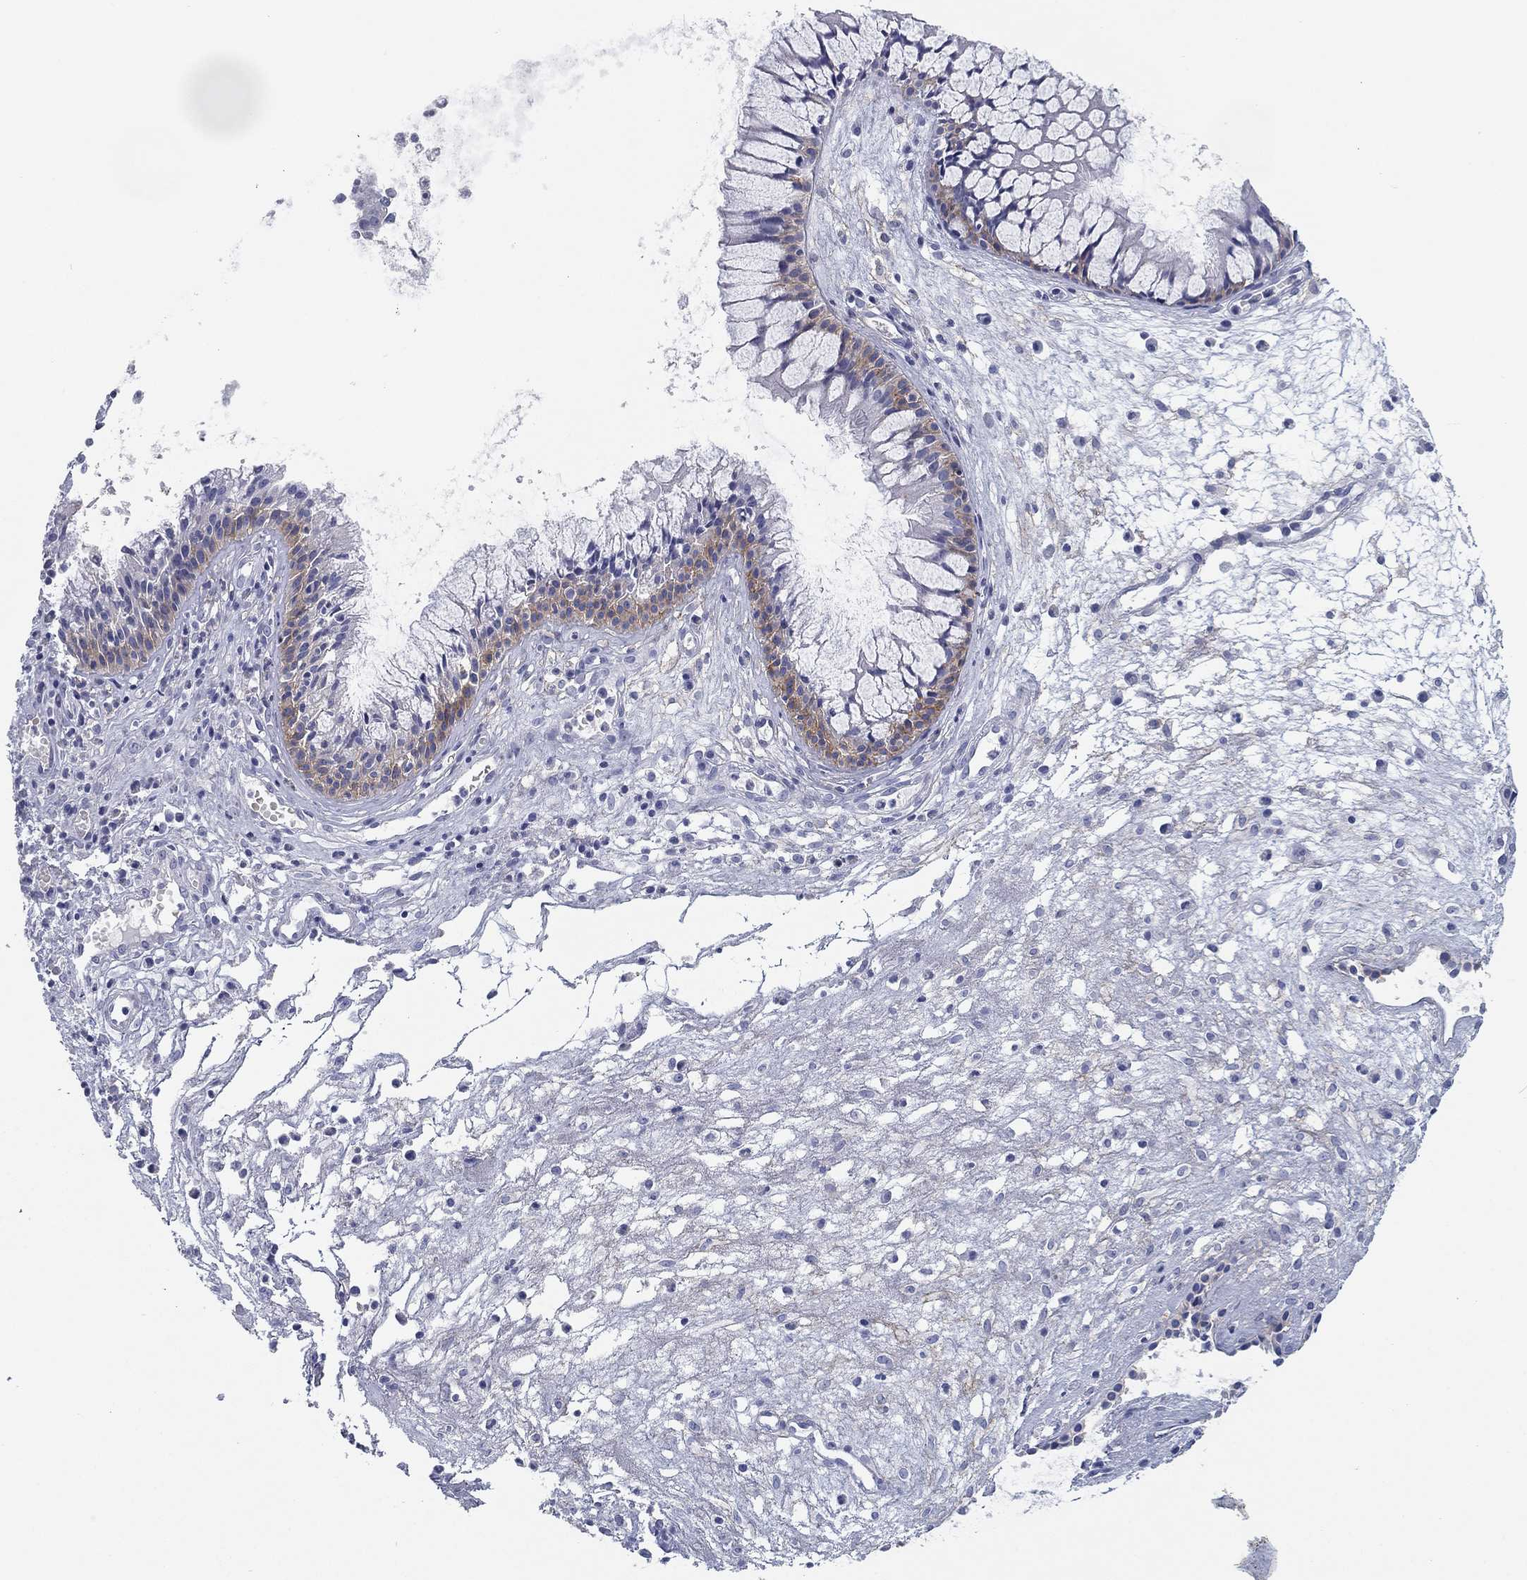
{"staining": {"intensity": "weak", "quantity": "<25%", "location": "cytoplasmic/membranous"}, "tissue": "nasopharynx", "cell_type": "Respiratory epithelial cells", "image_type": "normal", "snomed": [{"axis": "morphology", "description": "Normal tissue, NOS"}, {"axis": "topography", "description": "Nasopharynx"}], "caption": "Immunohistochemistry (IHC) image of unremarkable nasopharynx: nasopharynx stained with DAB (3,3'-diaminobenzidine) shows no significant protein staining in respiratory epithelial cells. Nuclei are stained in blue.", "gene": "GPC1", "patient": {"sex": "female", "age": 47}}